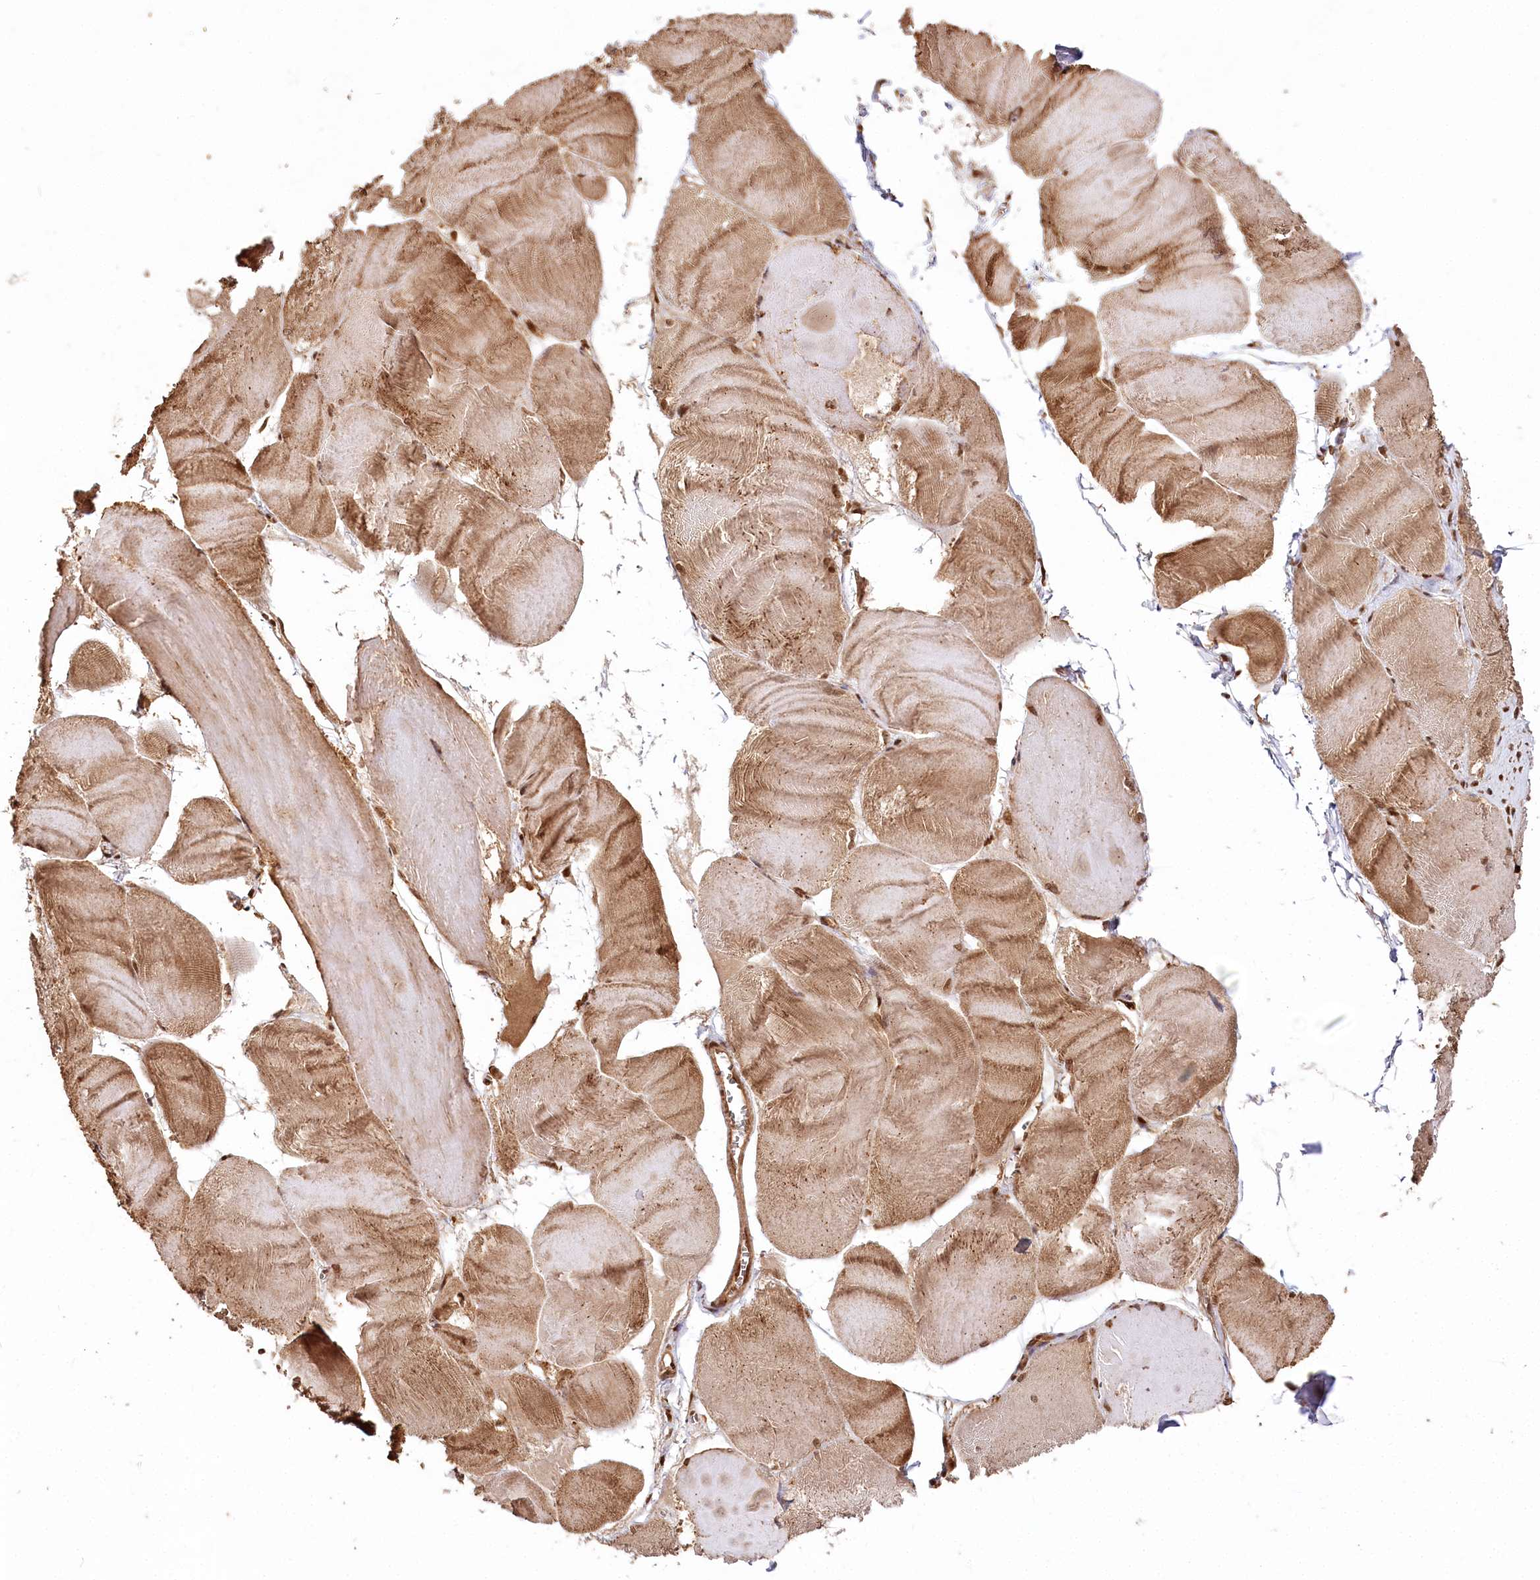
{"staining": {"intensity": "strong", "quantity": "25%-75%", "location": "cytoplasmic/membranous,nuclear"}, "tissue": "skeletal muscle", "cell_type": "Myocytes", "image_type": "normal", "snomed": [{"axis": "morphology", "description": "Normal tissue, NOS"}, {"axis": "morphology", "description": "Basal cell carcinoma"}, {"axis": "topography", "description": "Skeletal muscle"}], "caption": "Myocytes show high levels of strong cytoplasmic/membranous,nuclear staining in about 25%-75% of cells in unremarkable skeletal muscle.", "gene": "ULK2", "patient": {"sex": "female", "age": 64}}